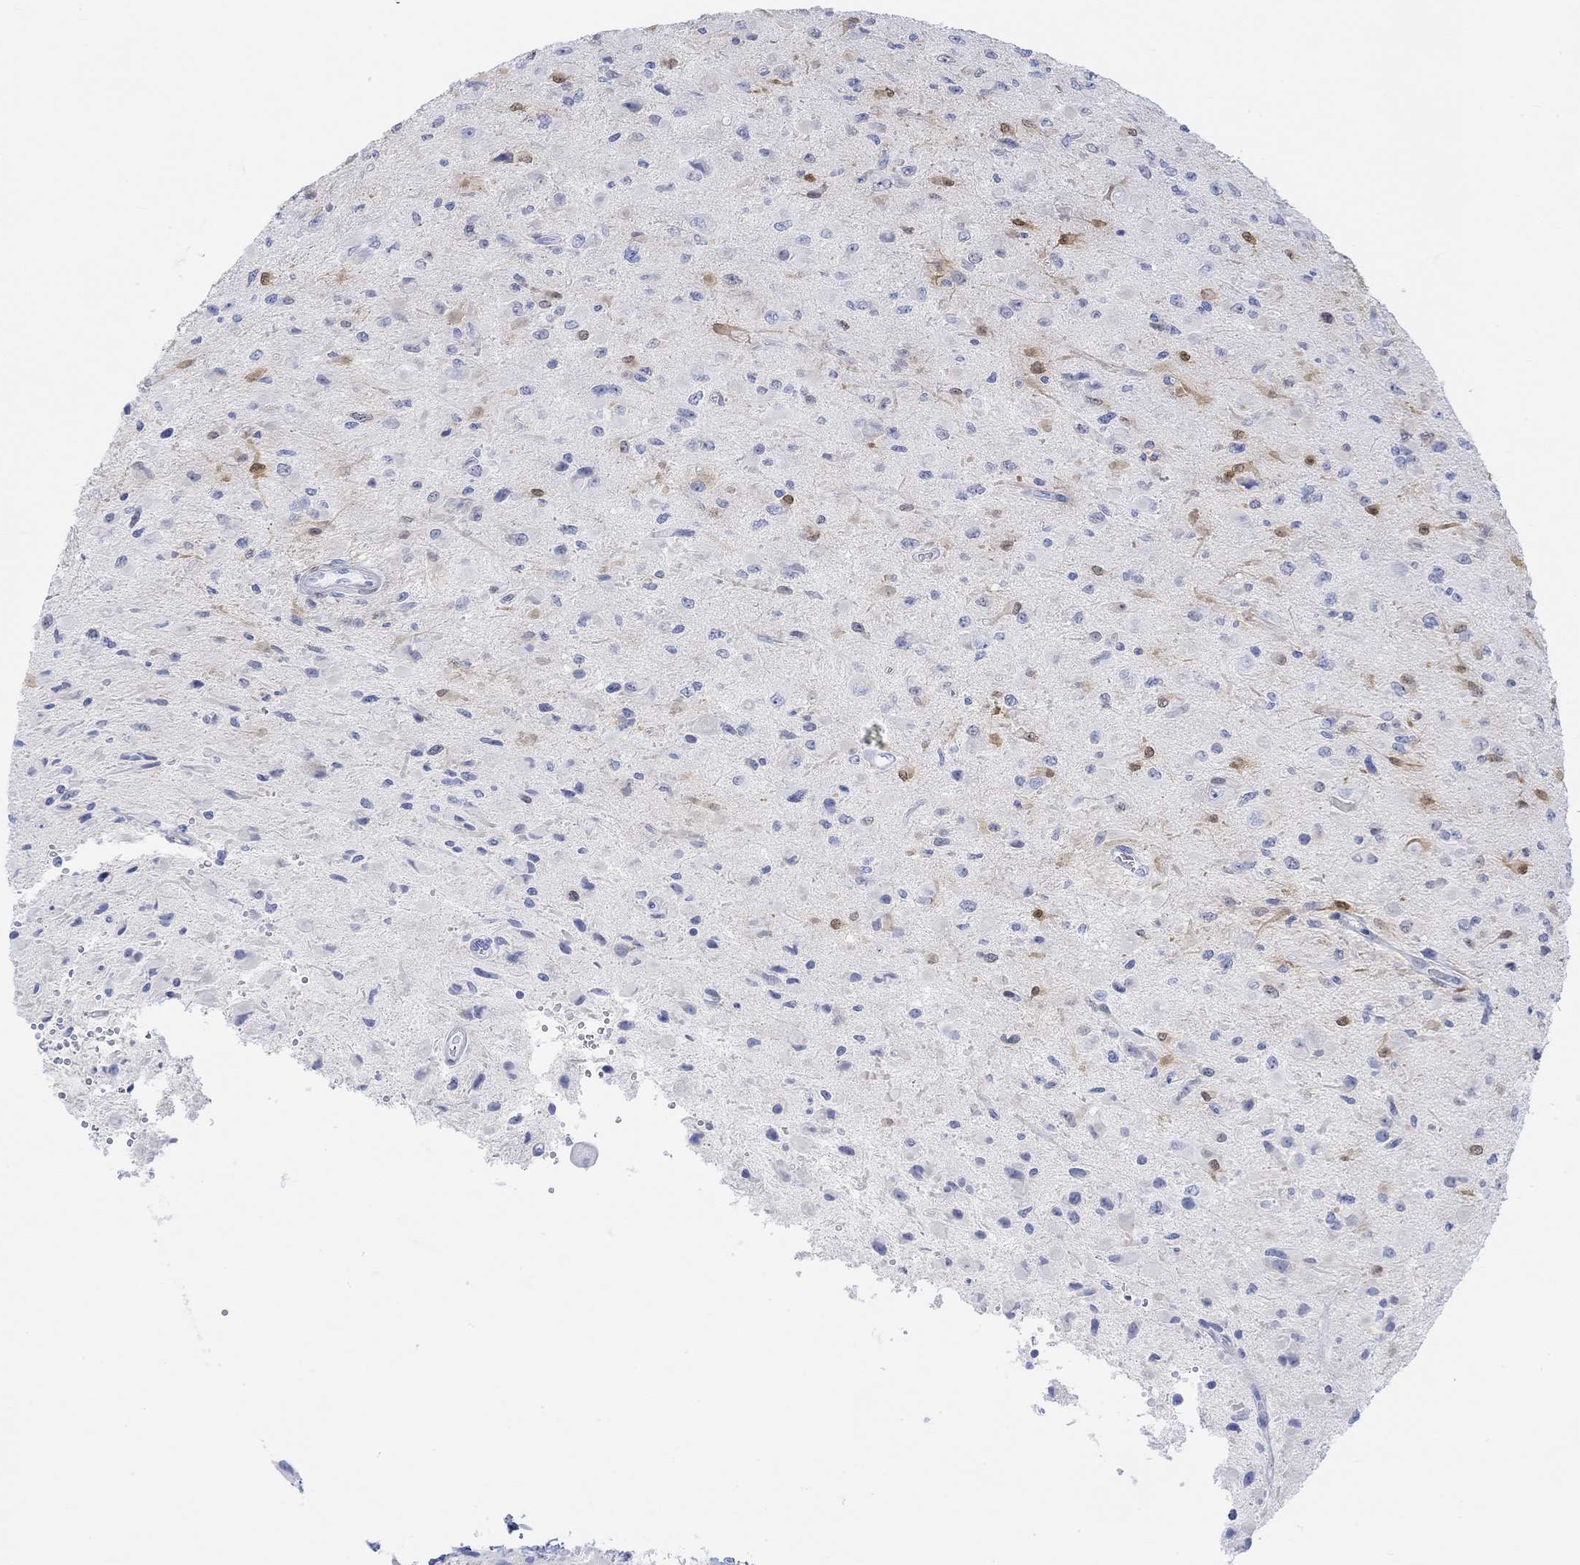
{"staining": {"intensity": "negative", "quantity": "none", "location": "none"}, "tissue": "glioma", "cell_type": "Tumor cells", "image_type": "cancer", "snomed": [{"axis": "morphology", "description": "Glioma, malignant, High grade"}, {"axis": "topography", "description": "Cerebral cortex"}], "caption": "DAB (3,3'-diaminobenzidine) immunohistochemical staining of glioma shows no significant positivity in tumor cells. (Brightfield microscopy of DAB immunohistochemistry at high magnification).", "gene": "TPPP3", "patient": {"sex": "male", "age": 35}}